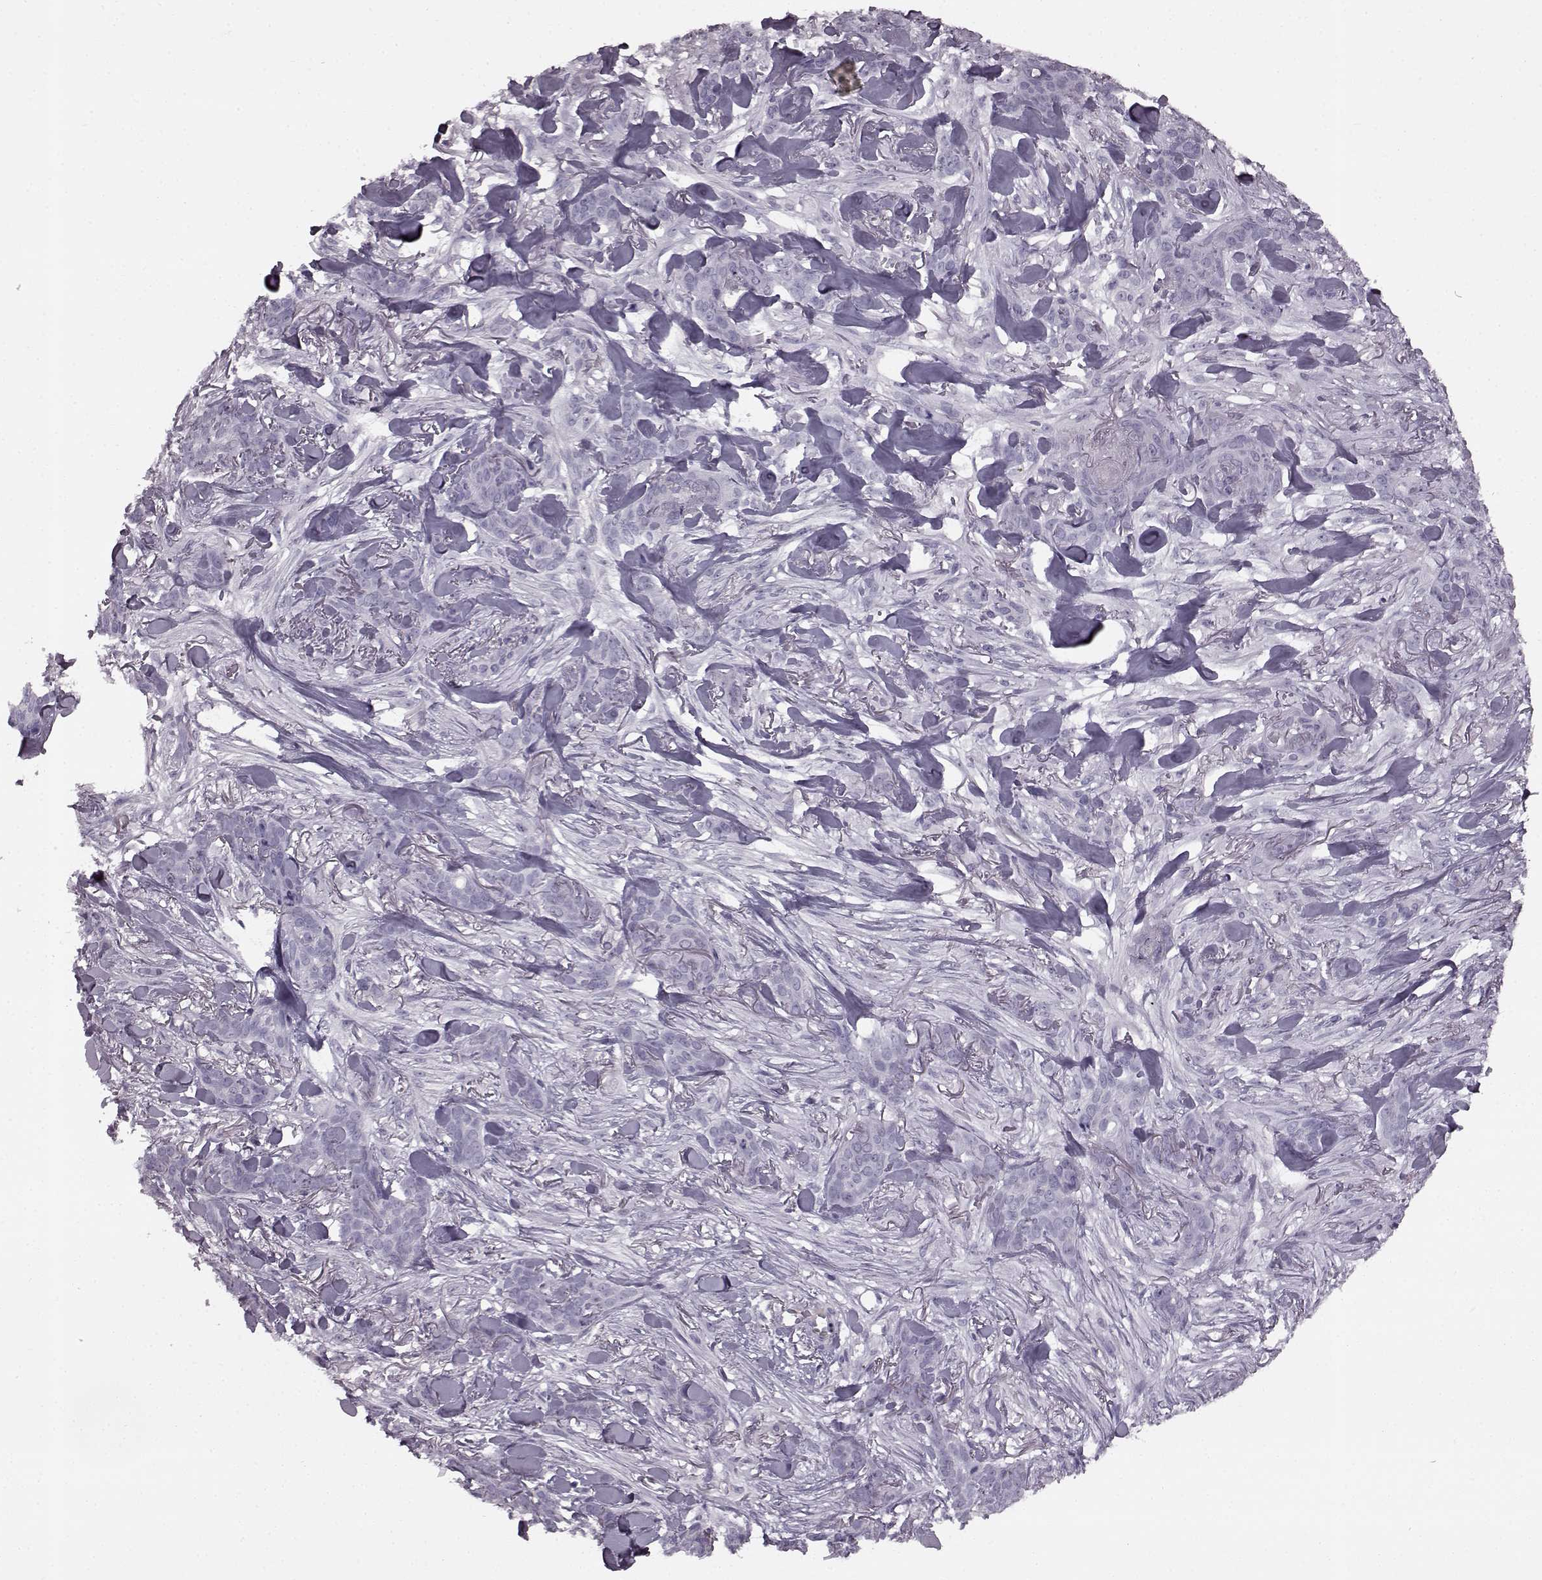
{"staining": {"intensity": "negative", "quantity": "none", "location": "none"}, "tissue": "skin cancer", "cell_type": "Tumor cells", "image_type": "cancer", "snomed": [{"axis": "morphology", "description": "Basal cell carcinoma"}, {"axis": "topography", "description": "Skin"}], "caption": "A high-resolution photomicrograph shows immunohistochemistry staining of skin basal cell carcinoma, which shows no significant expression in tumor cells.", "gene": "PRPH2", "patient": {"sex": "female", "age": 61}}